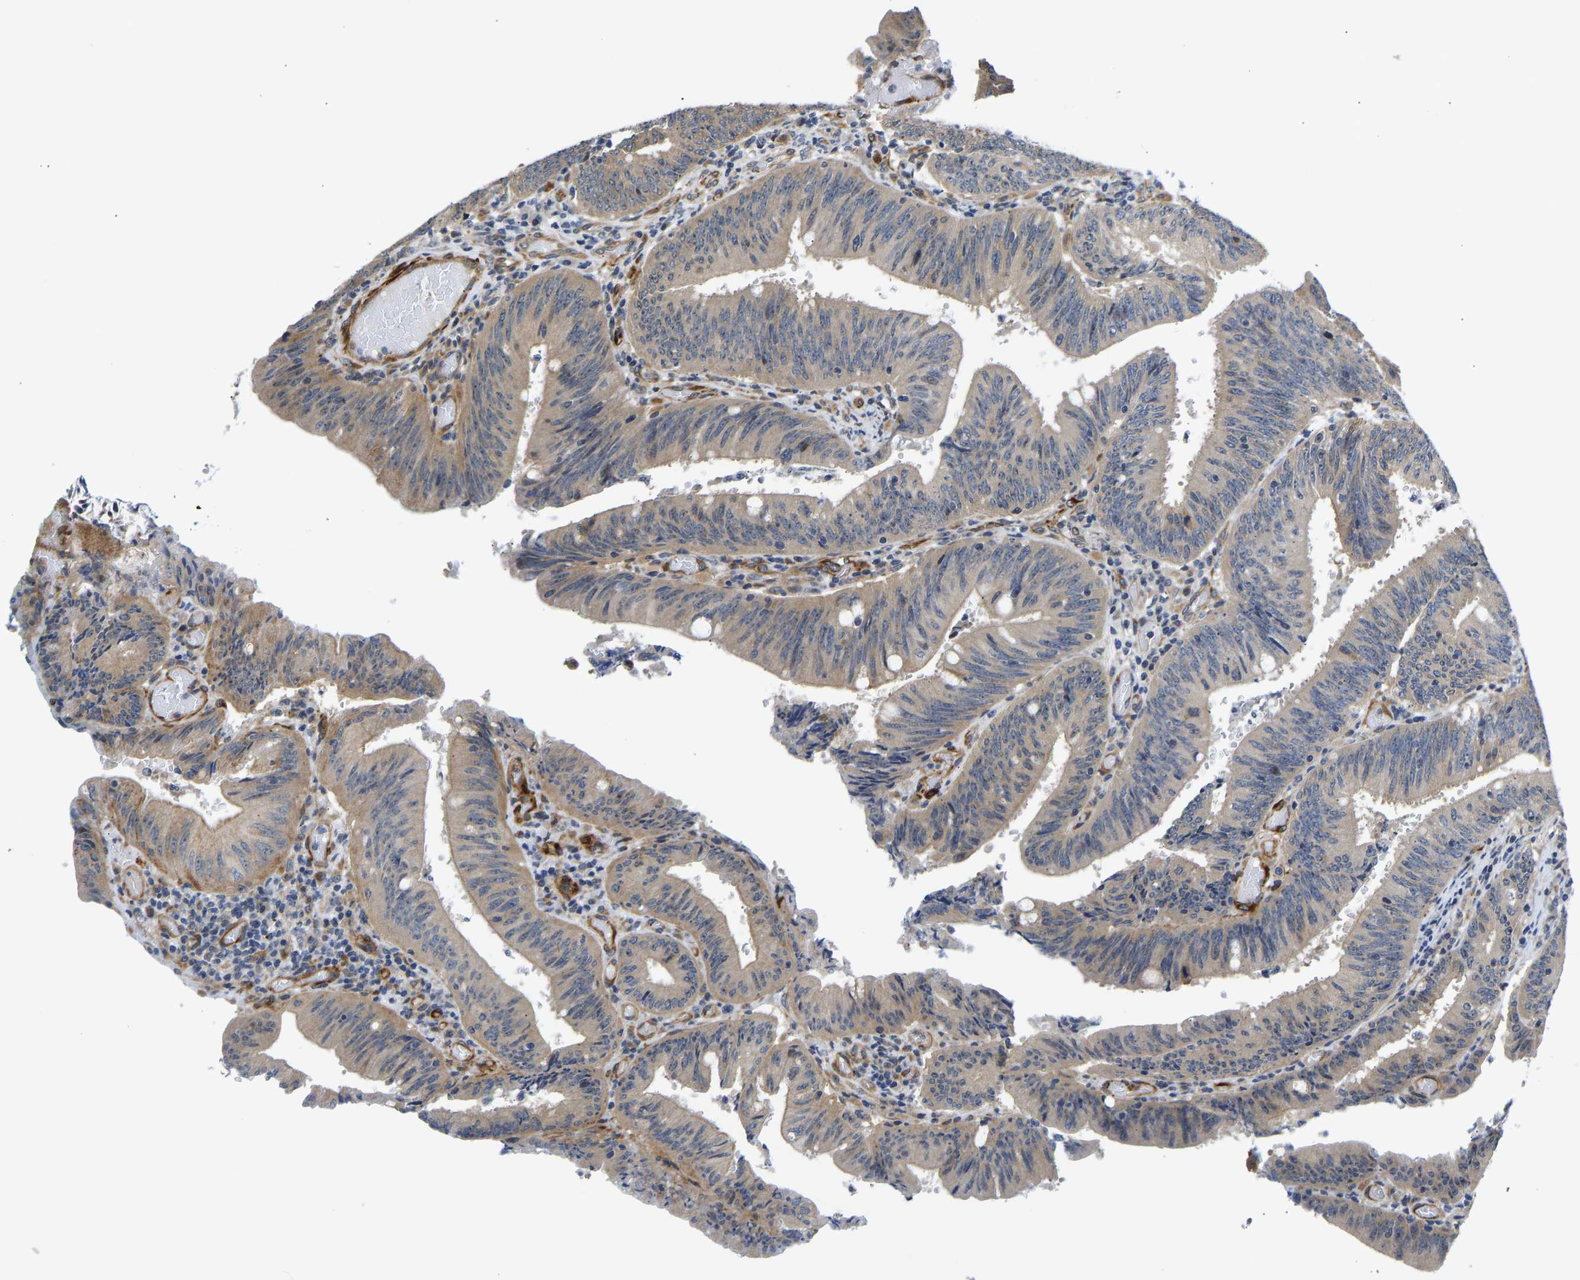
{"staining": {"intensity": "weak", "quantity": "25%-75%", "location": "cytoplasmic/membranous"}, "tissue": "colorectal cancer", "cell_type": "Tumor cells", "image_type": "cancer", "snomed": [{"axis": "morphology", "description": "Normal tissue, NOS"}, {"axis": "morphology", "description": "Adenocarcinoma, NOS"}, {"axis": "topography", "description": "Rectum"}], "caption": "This histopathology image reveals colorectal adenocarcinoma stained with immunohistochemistry to label a protein in brown. The cytoplasmic/membranous of tumor cells show weak positivity for the protein. Nuclei are counter-stained blue.", "gene": "RESF1", "patient": {"sex": "female", "age": 66}}